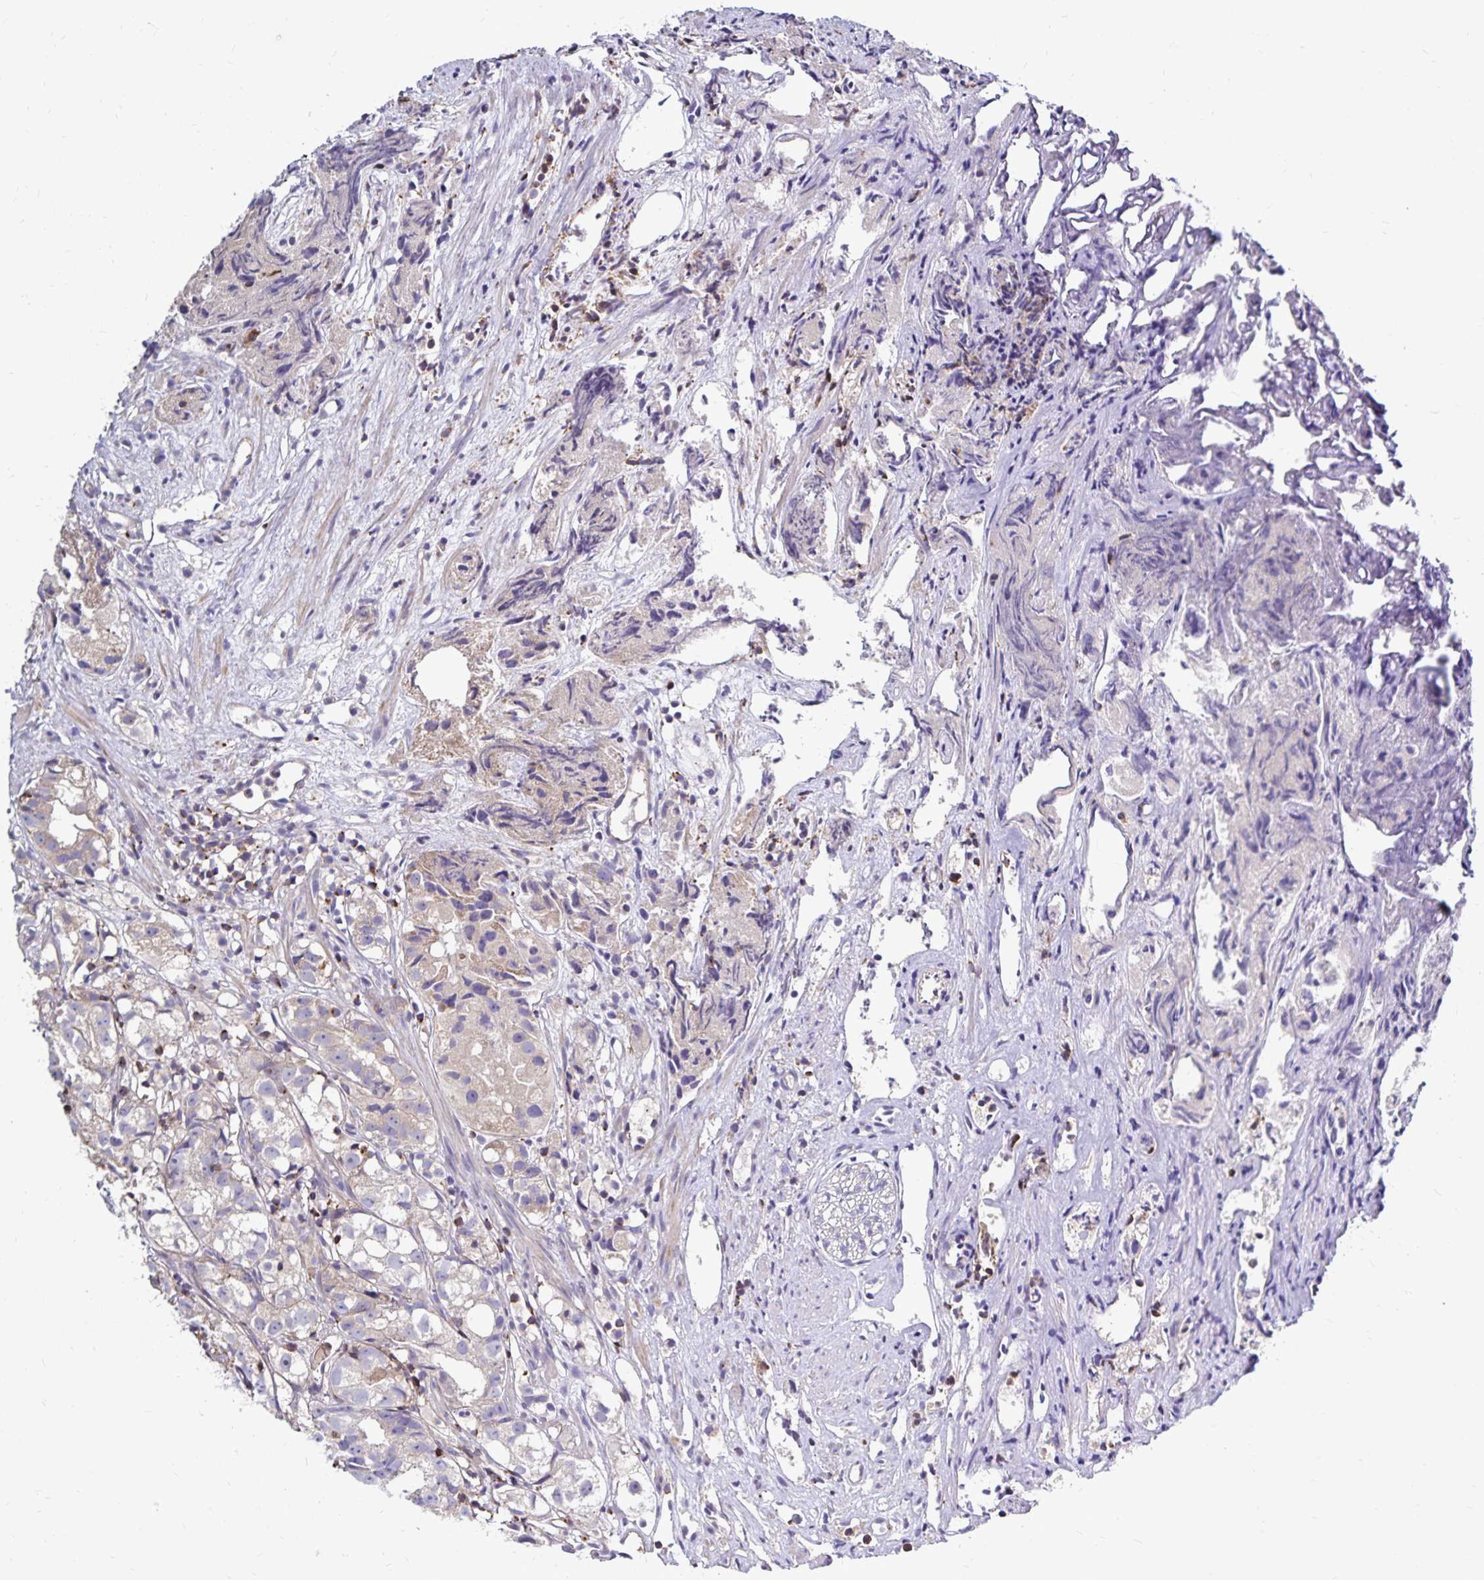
{"staining": {"intensity": "weak", "quantity": "<25%", "location": "cytoplasmic/membranous"}, "tissue": "prostate cancer", "cell_type": "Tumor cells", "image_type": "cancer", "snomed": [{"axis": "morphology", "description": "Adenocarcinoma, High grade"}, {"axis": "topography", "description": "Prostate"}], "caption": "Micrograph shows no significant protein staining in tumor cells of prostate high-grade adenocarcinoma.", "gene": "NAGPA", "patient": {"sex": "male", "age": 68}}